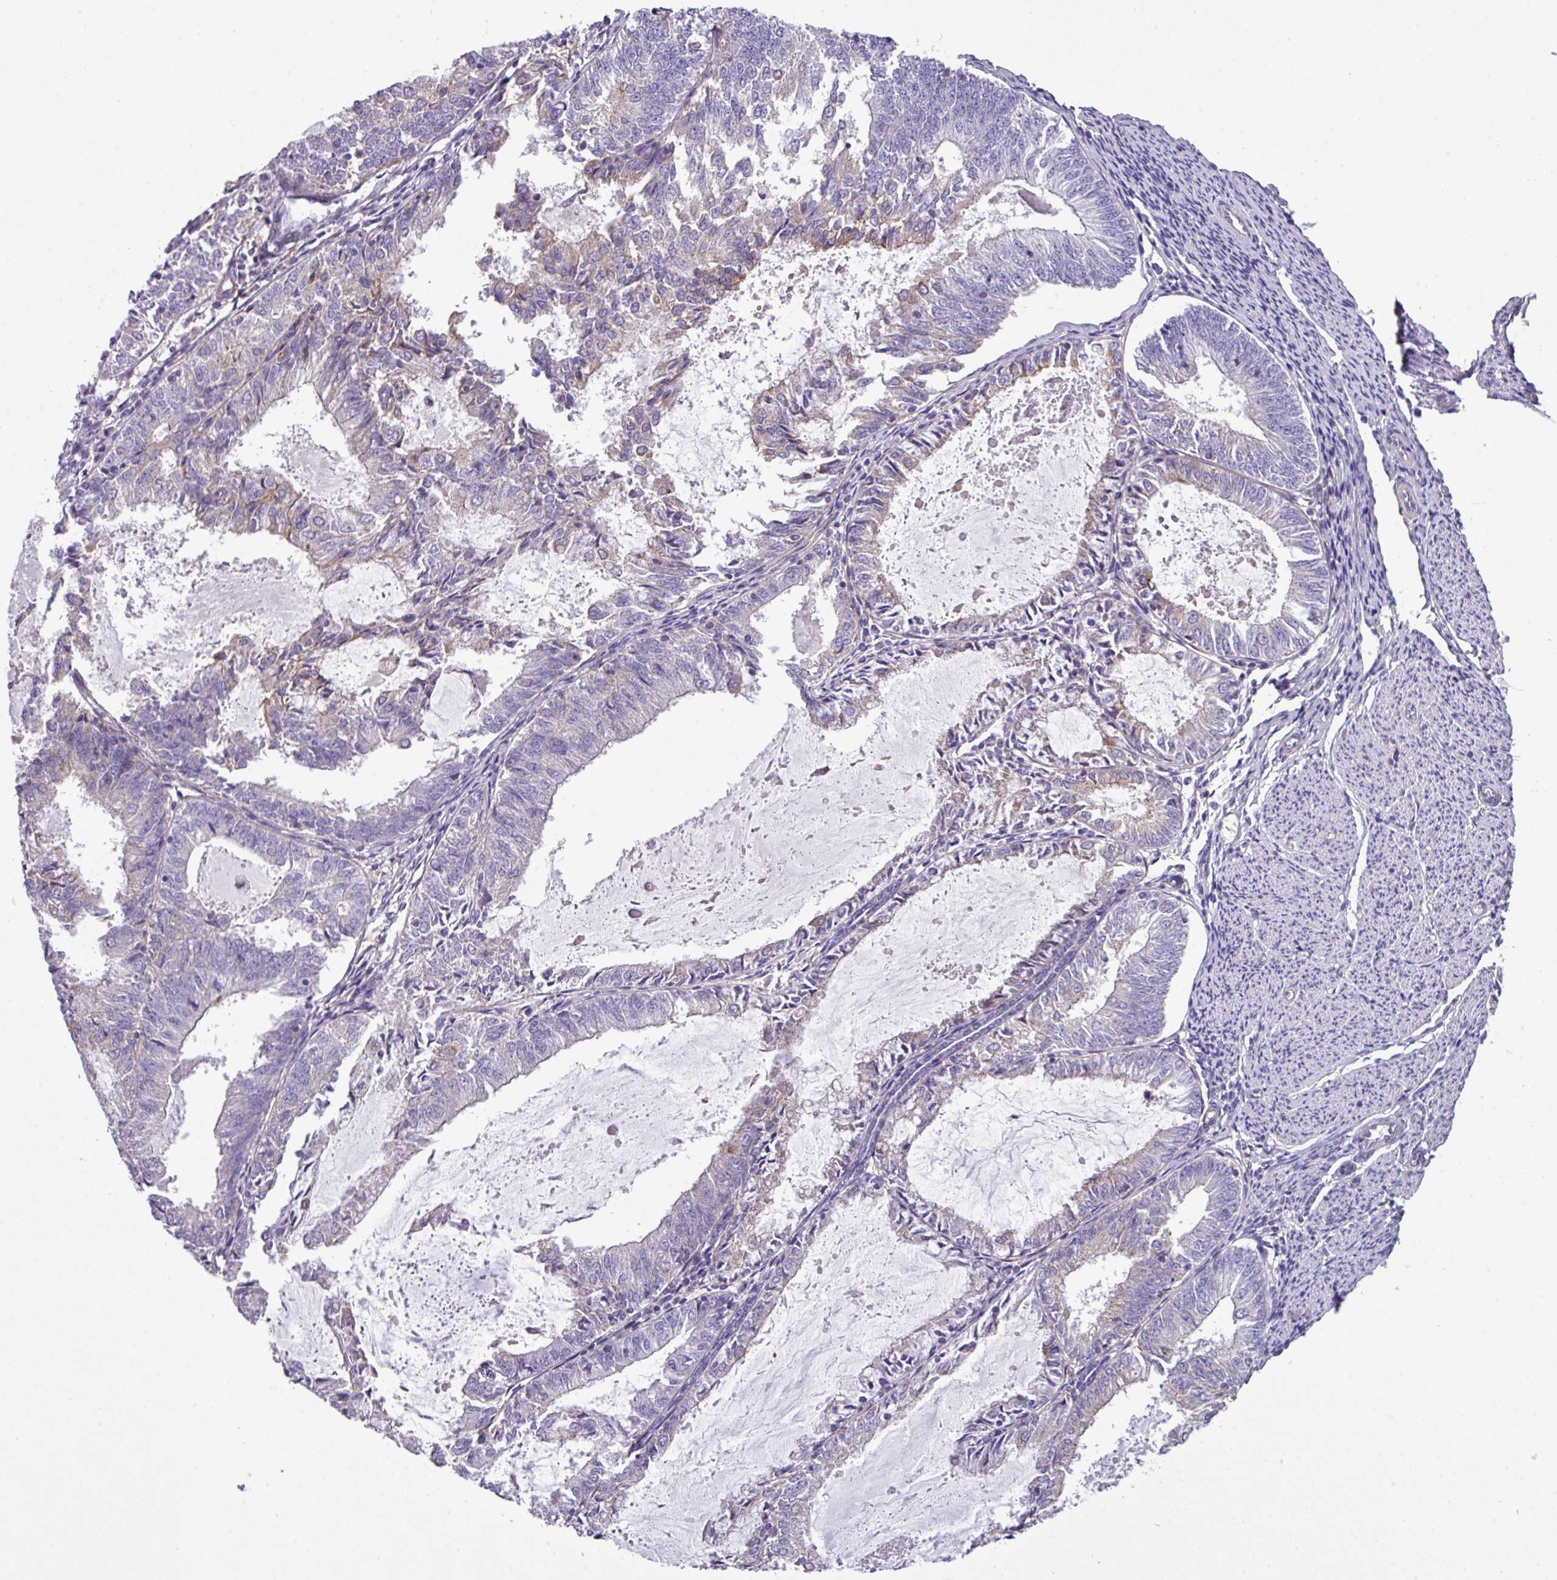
{"staining": {"intensity": "negative", "quantity": "none", "location": "none"}, "tissue": "endometrial cancer", "cell_type": "Tumor cells", "image_type": "cancer", "snomed": [{"axis": "morphology", "description": "Adenocarcinoma, NOS"}, {"axis": "topography", "description": "Endometrium"}], "caption": "There is no significant positivity in tumor cells of endometrial cancer.", "gene": "SLC23A2", "patient": {"sex": "female", "age": 57}}